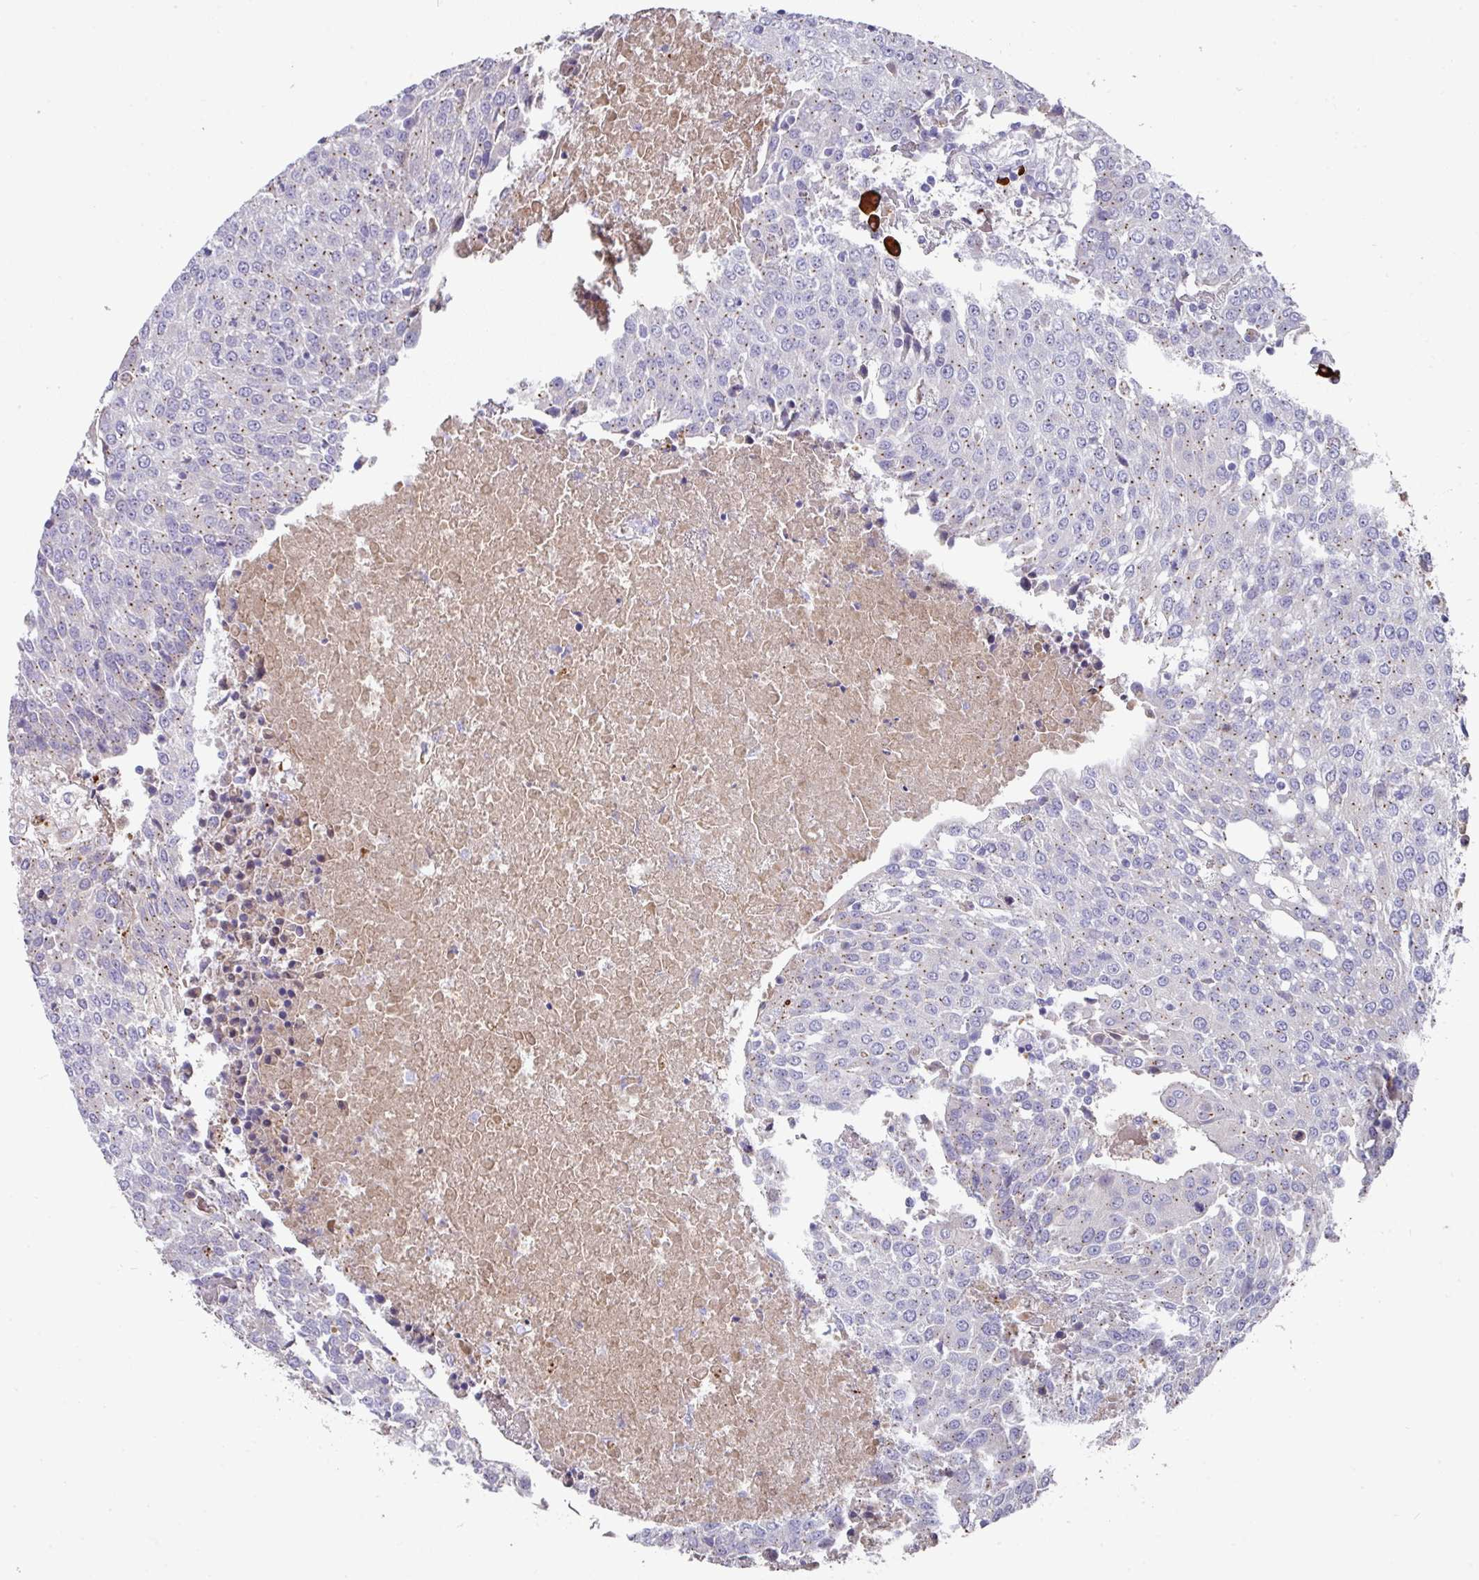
{"staining": {"intensity": "weak", "quantity": "25%-75%", "location": "cytoplasmic/membranous"}, "tissue": "urothelial cancer", "cell_type": "Tumor cells", "image_type": "cancer", "snomed": [{"axis": "morphology", "description": "Urothelial carcinoma, High grade"}, {"axis": "topography", "description": "Urinary bladder"}], "caption": "This is a histology image of immunohistochemistry (IHC) staining of high-grade urothelial carcinoma, which shows weak positivity in the cytoplasmic/membranous of tumor cells.", "gene": "IL4R", "patient": {"sex": "female", "age": 85}}